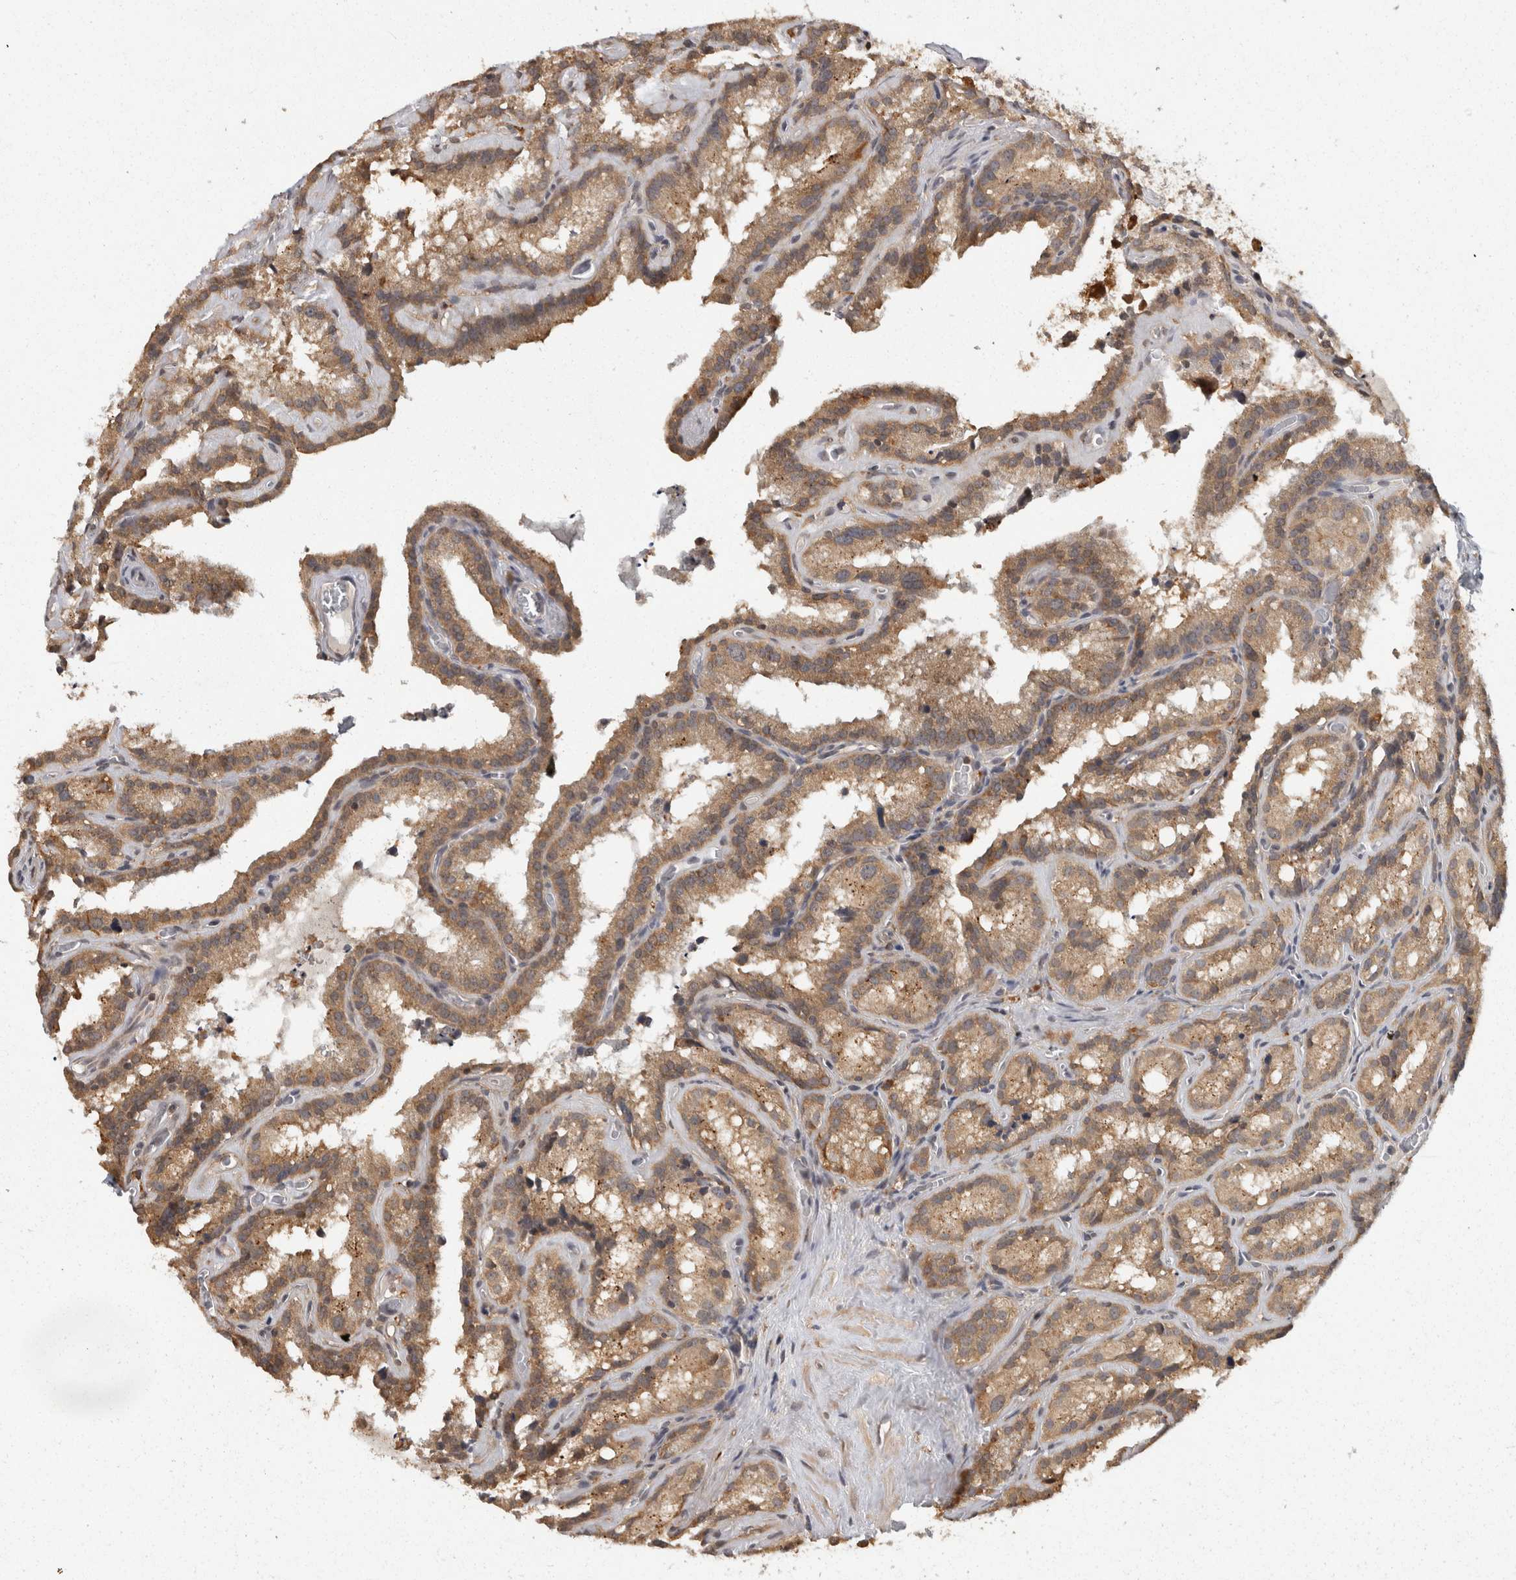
{"staining": {"intensity": "moderate", "quantity": ">75%", "location": "cytoplasmic/membranous"}, "tissue": "seminal vesicle", "cell_type": "Glandular cells", "image_type": "normal", "snomed": [{"axis": "morphology", "description": "Normal tissue, NOS"}, {"axis": "topography", "description": "Prostate"}, {"axis": "topography", "description": "Seminal veicle"}], "caption": "DAB immunohistochemical staining of unremarkable human seminal vesicle reveals moderate cytoplasmic/membranous protein staining in about >75% of glandular cells. The staining was performed using DAB (3,3'-diaminobenzidine) to visualize the protein expression in brown, while the nuclei were stained in blue with hematoxylin (Magnification: 20x).", "gene": "ACAT2", "patient": {"sex": "male", "age": 59}}